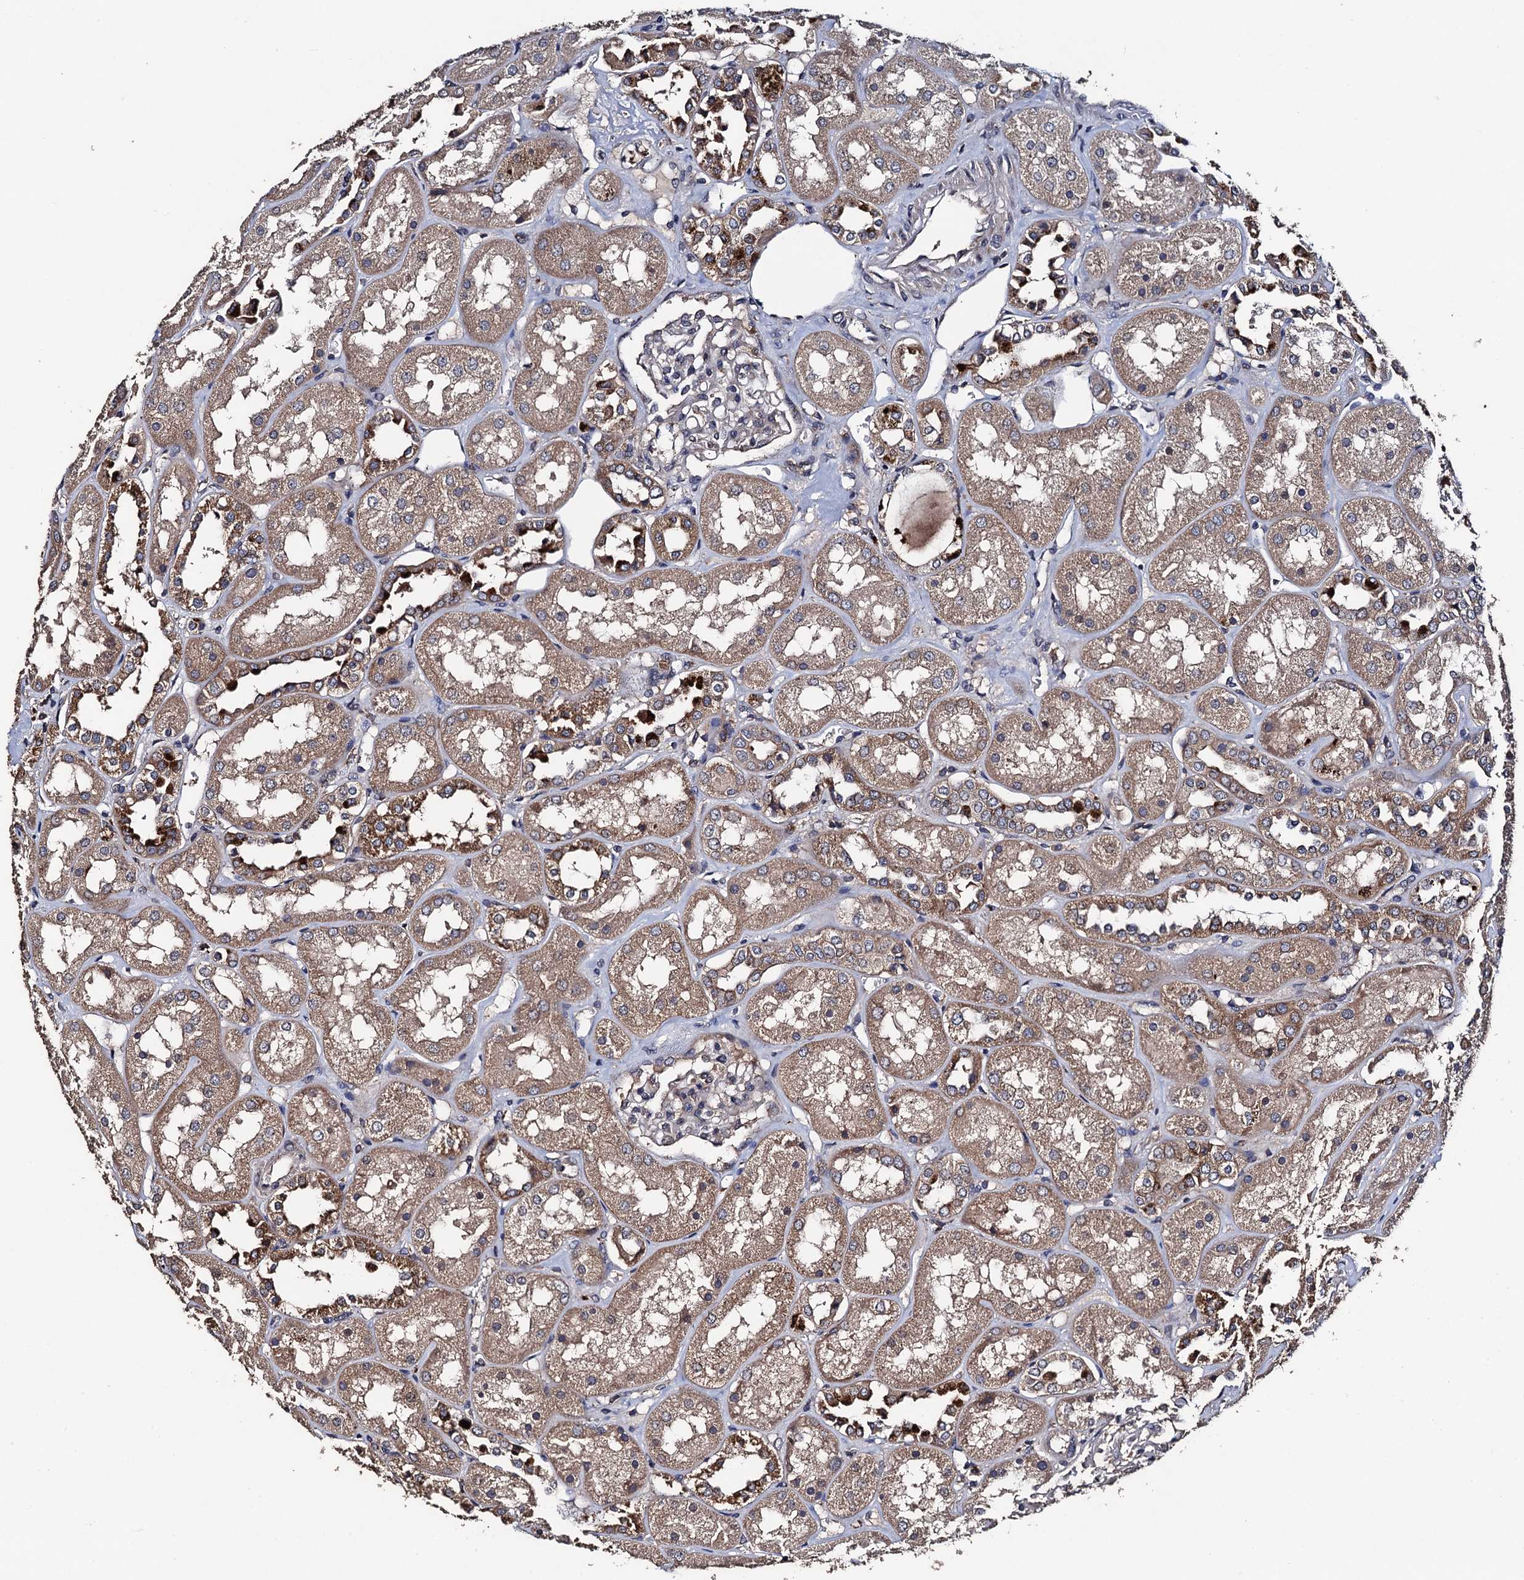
{"staining": {"intensity": "weak", "quantity": "<25%", "location": "cytoplasmic/membranous"}, "tissue": "kidney", "cell_type": "Cells in glomeruli", "image_type": "normal", "snomed": [{"axis": "morphology", "description": "Normal tissue, NOS"}, {"axis": "topography", "description": "Kidney"}], "caption": "Immunohistochemistry (IHC) photomicrograph of benign kidney: human kidney stained with DAB demonstrates no significant protein positivity in cells in glomeruli.", "gene": "PPTC7", "patient": {"sex": "male", "age": 70}}